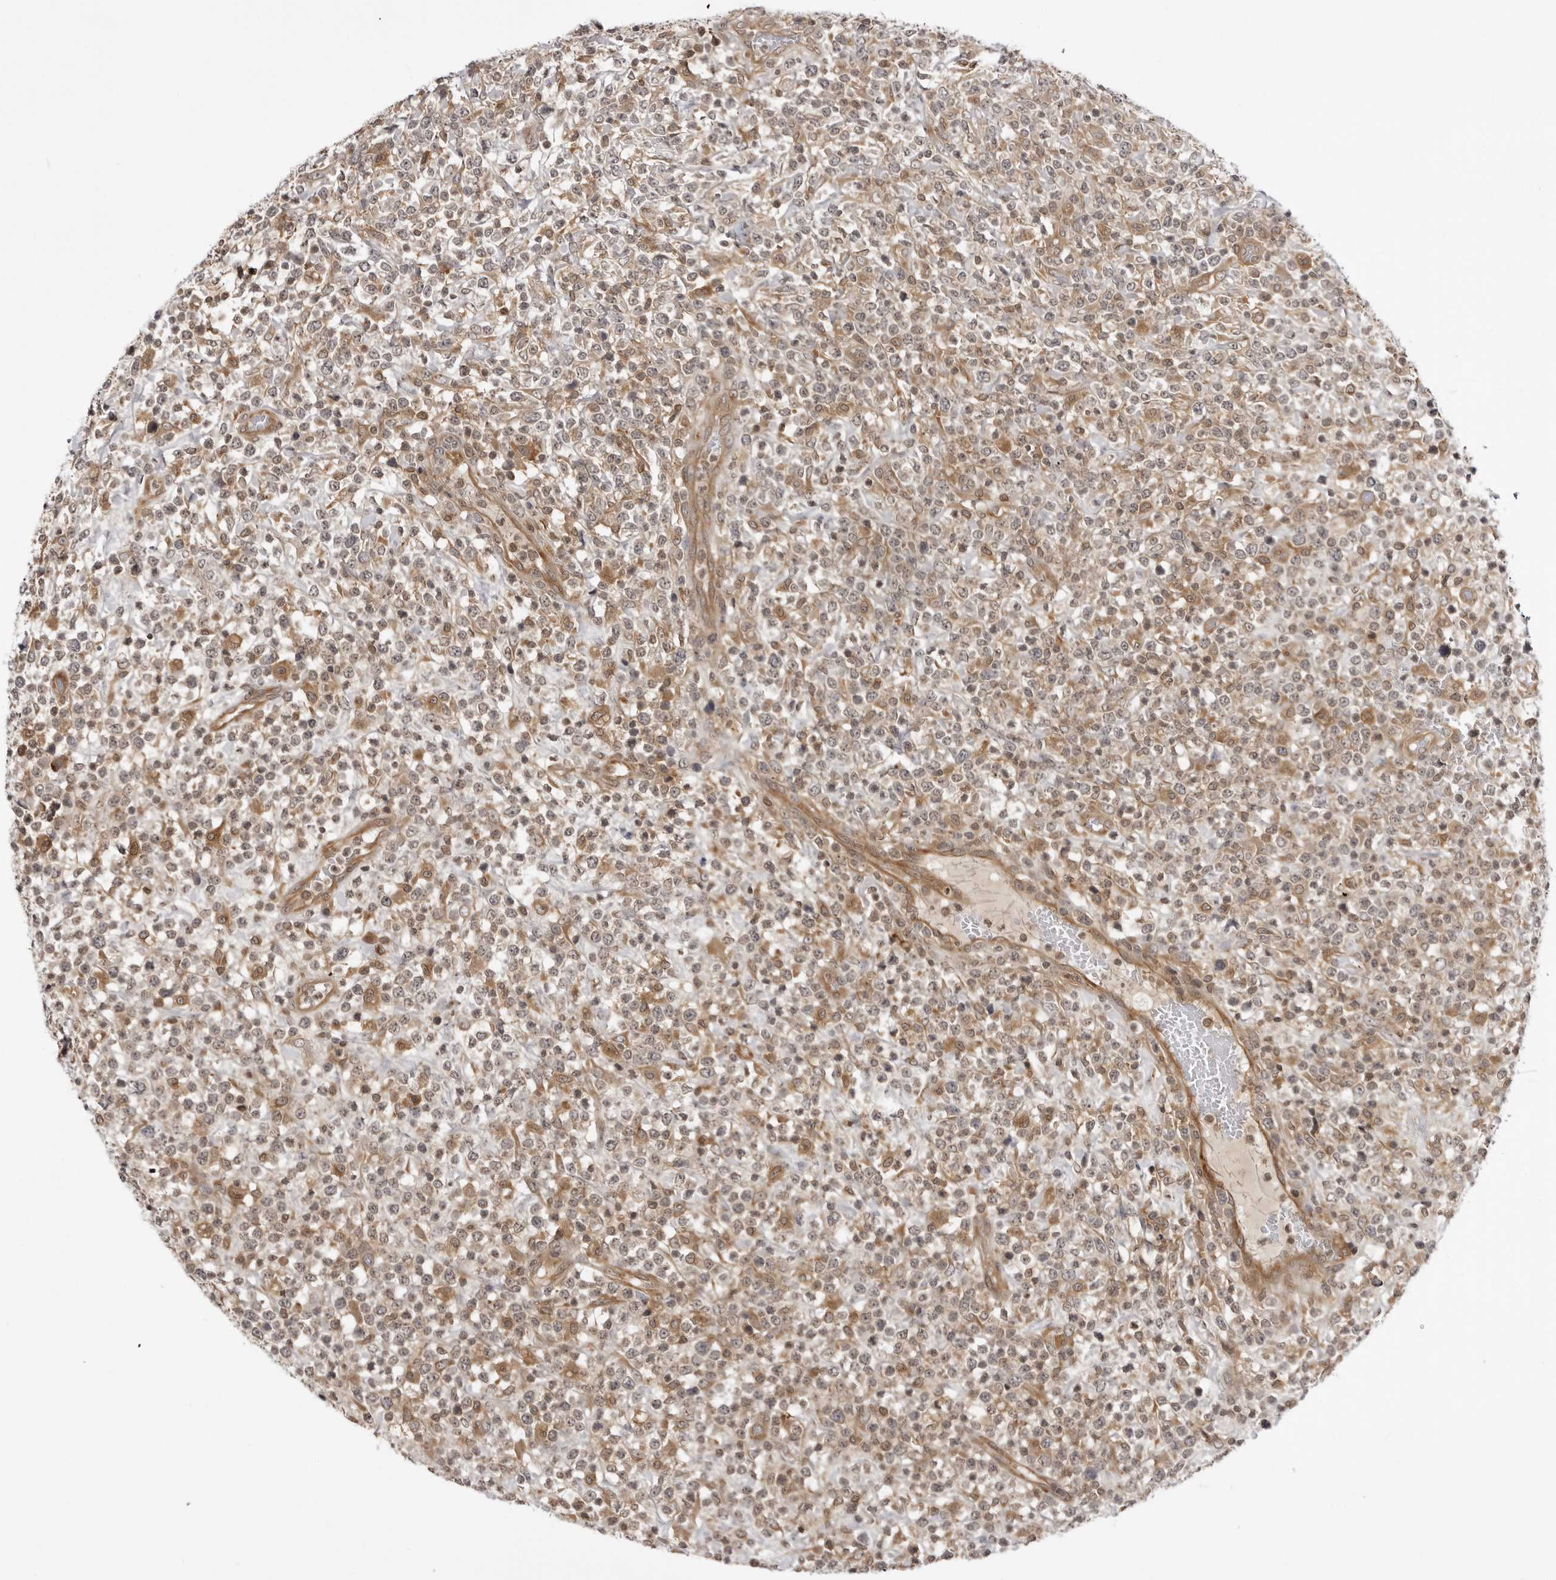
{"staining": {"intensity": "weak", "quantity": "25%-75%", "location": "cytoplasmic/membranous"}, "tissue": "lymphoma", "cell_type": "Tumor cells", "image_type": "cancer", "snomed": [{"axis": "morphology", "description": "Malignant lymphoma, non-Hodgkin's type, High grade"}, {"axis": "topography", "description": "Colon"}], "caption": "Tumor cells demonstrate weak cytoplasmic/membranous positivity in approximately 25%-75% of cells in high-grade malignant lymphoma, non-Hodgkin's type.", "gene": "USP43", "patient": {"sex": "female", "age": 53}}